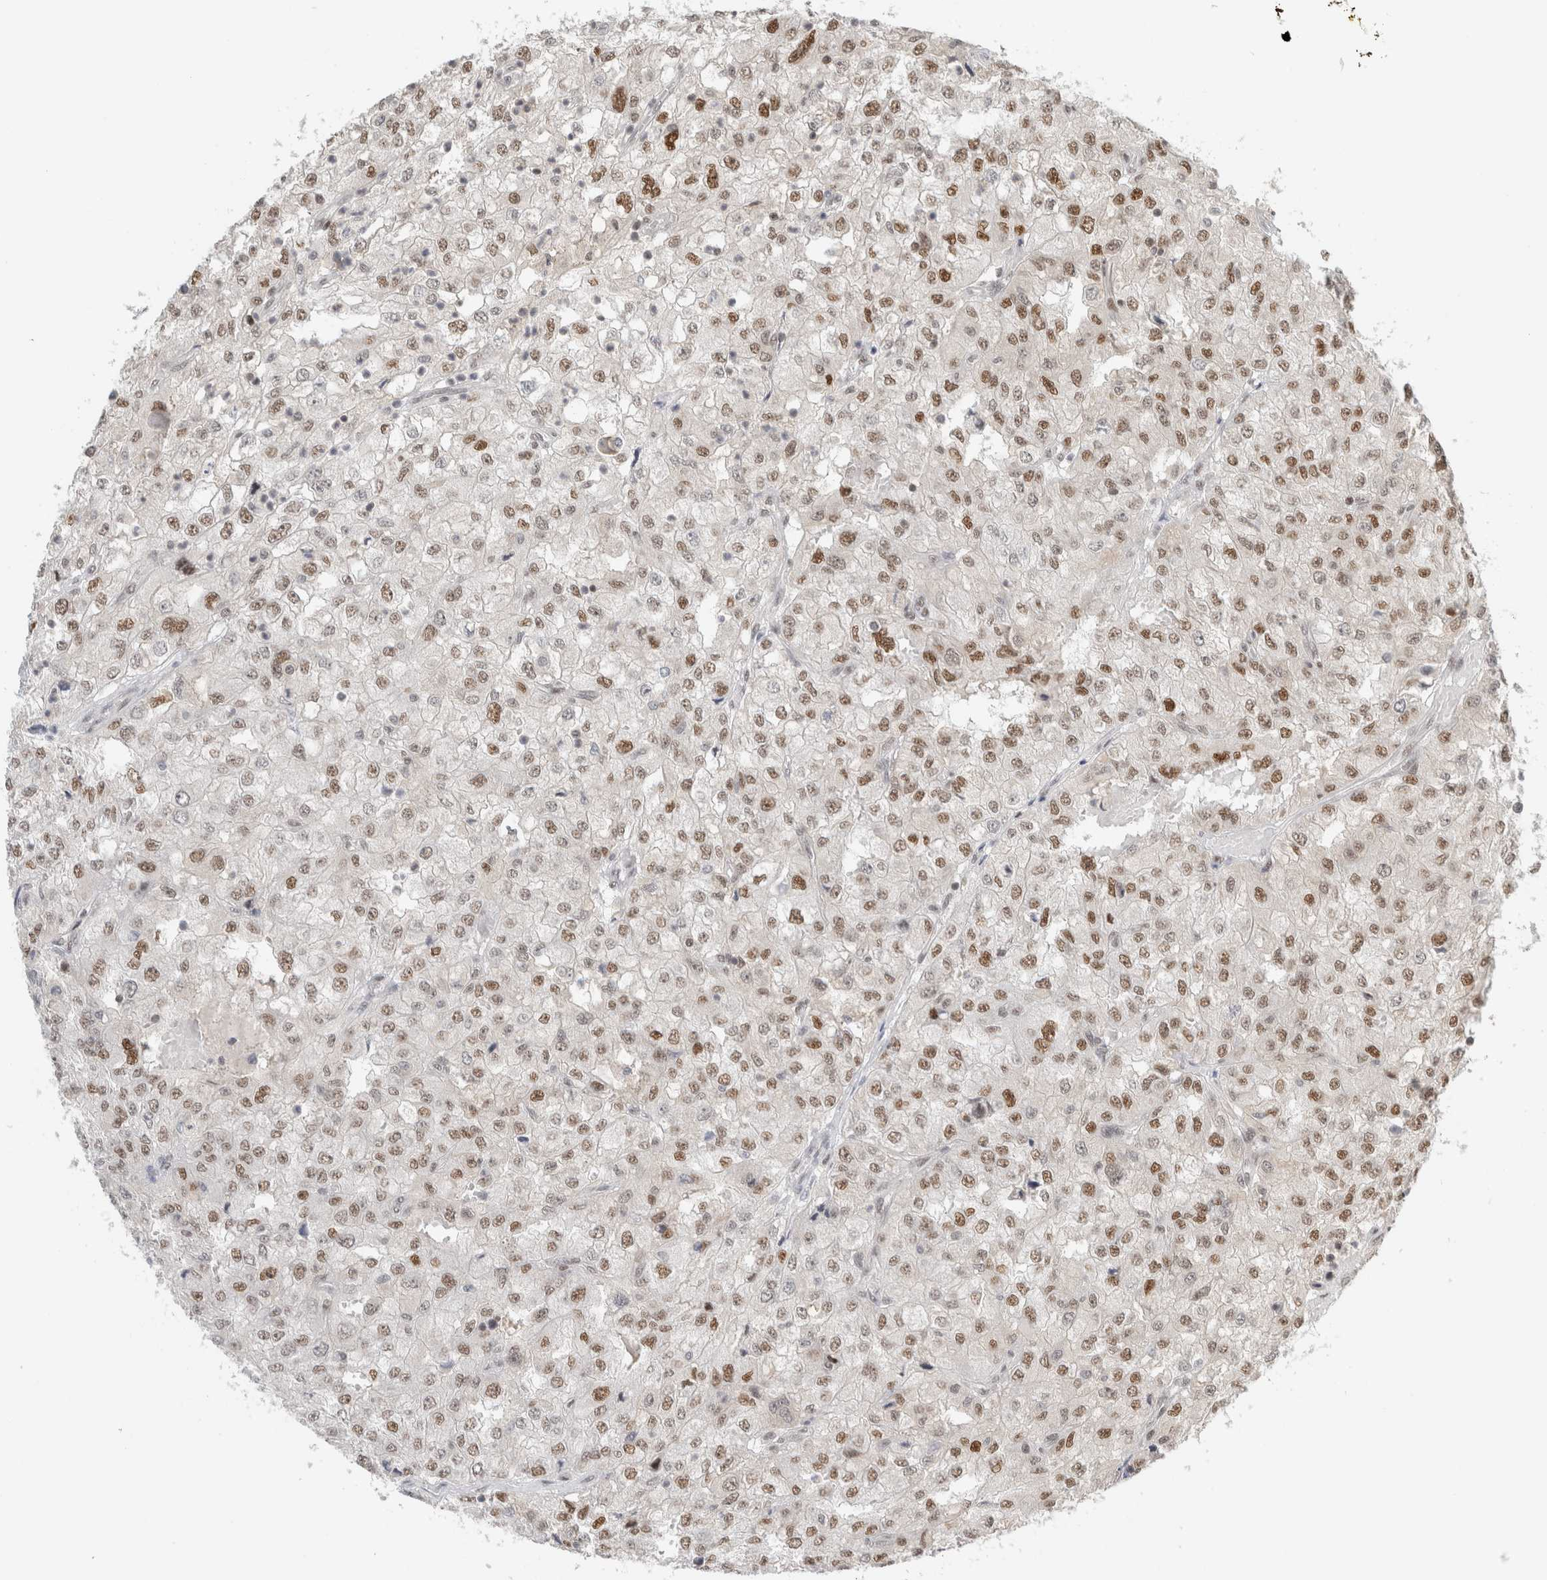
{"staining": {"intensity": "moderate", "quantity": "25%-75%", "location": "nuclear"}, "tissue": "renal cancer", "cell_type": "Tumor cells", "image_type": "cancer", "snomed": [{"axis": "morphology", "description": "Adenocarcinoma, NOS"}, {"axis": "topography", "description": "Kidney"}], "caption": "Immunohistochemical staining of renal cancer (adenocarcinoma) shows medium levels of moderate nuclear expression in about 25%-75% of tumor cells.", "gene": "SNRNP40", "patient": {"sex": "female", "age": 54}}